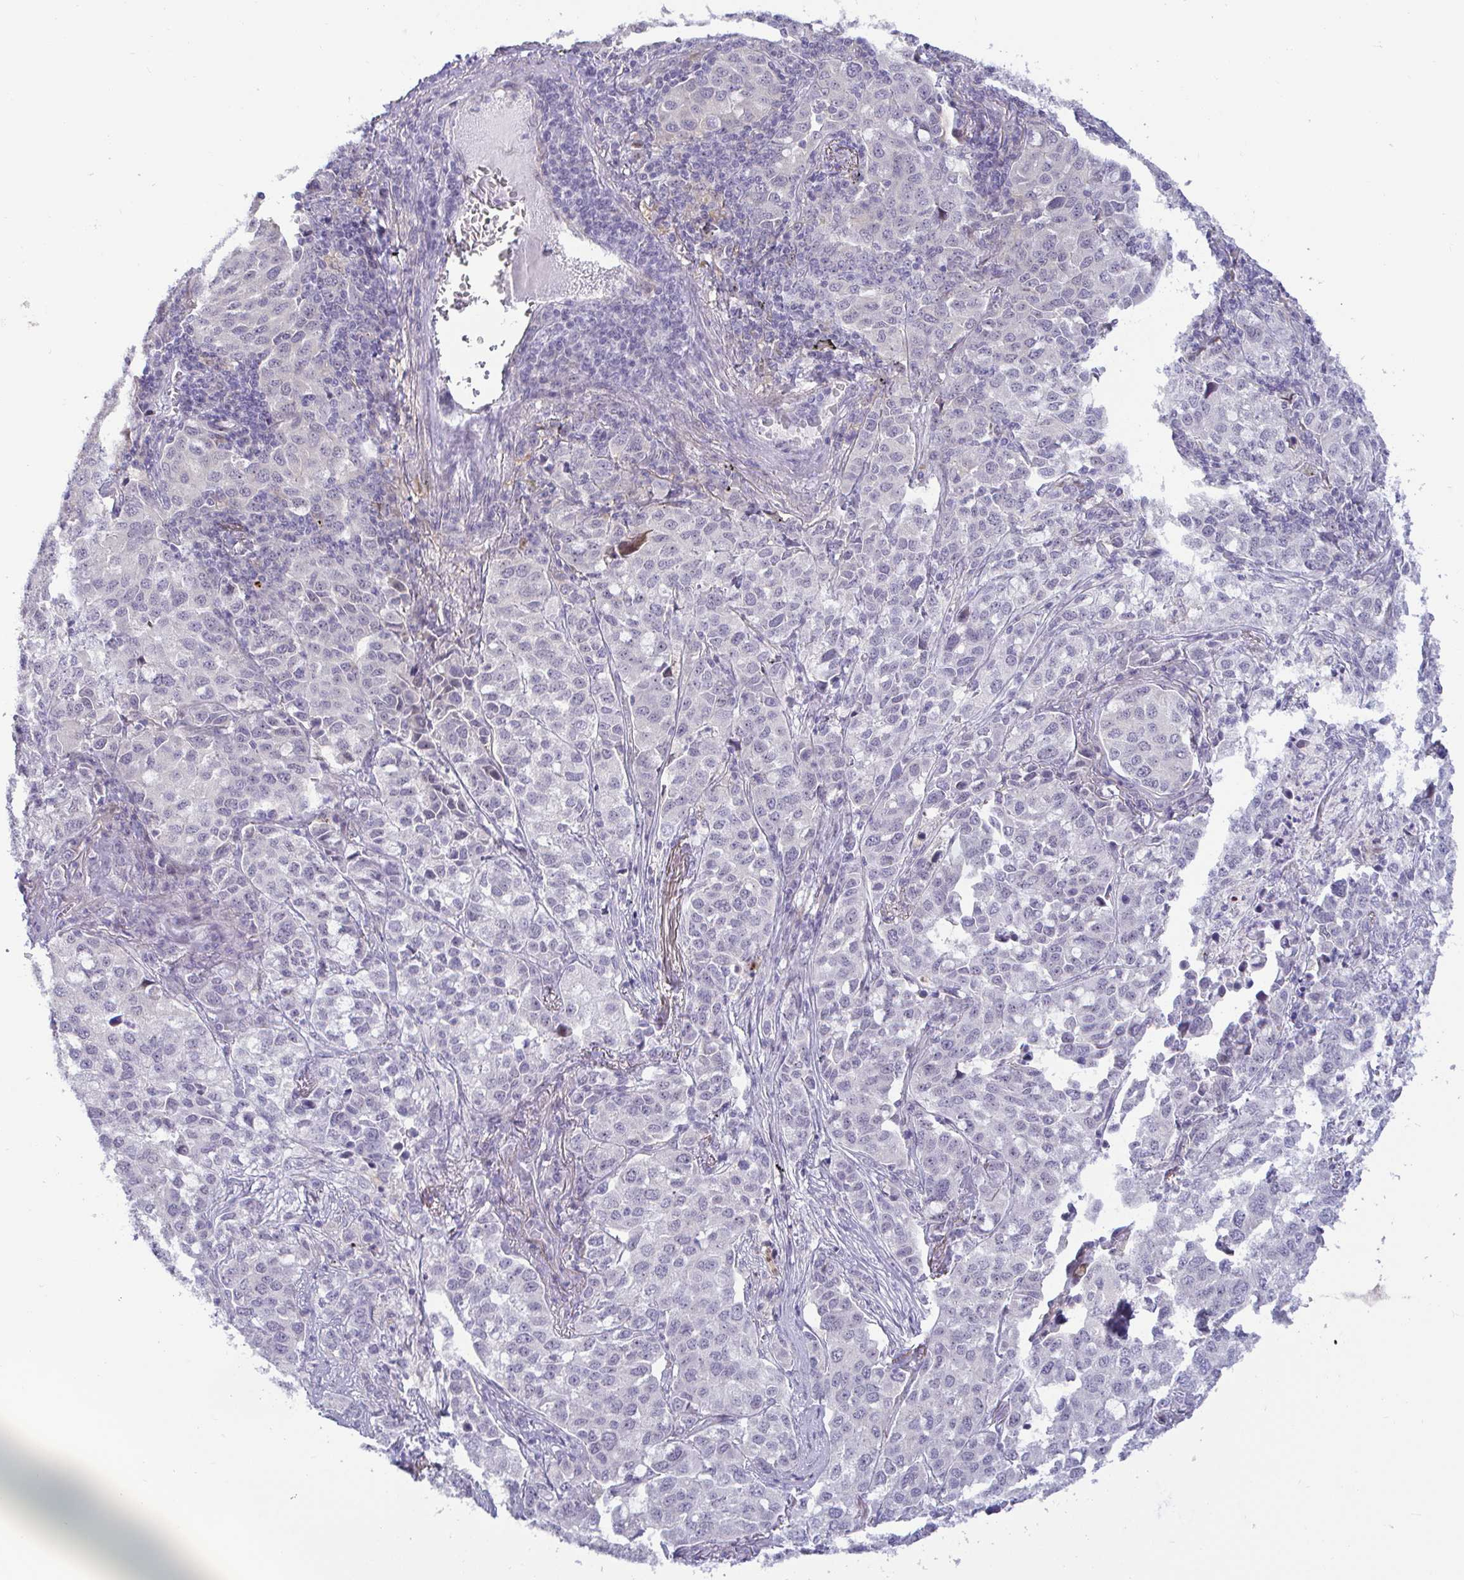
{"staining": {"intensity": "negative", "quantity": "none", "location": "none"}, "tissue": "lung cancer", "cell_type": "Tumor cells", "image_type": "cancer", "snomed": [{"axis": "morphology", "description": "Adenocarcinoma, NOS"}, {"axis": "morphology", "description": "Adenocarcinoma, metastatic, NOS"}, {"axis": "topography", "description": "Lymph node"}, {"axis": "topography", "description": "Lung"}], "caption": "IHC histopathology image of adenocarcinoma (lung) stained for a protein (brown), which exhibits no expression in tumor cells. The staining was performed using DAB to visualize the protein expression in brown, while the nuclei were stained in blue with hematoxylin (Magnification: 20x).", "gene": "GSTM1", "patient": {"sex": "female", "age": 65}}